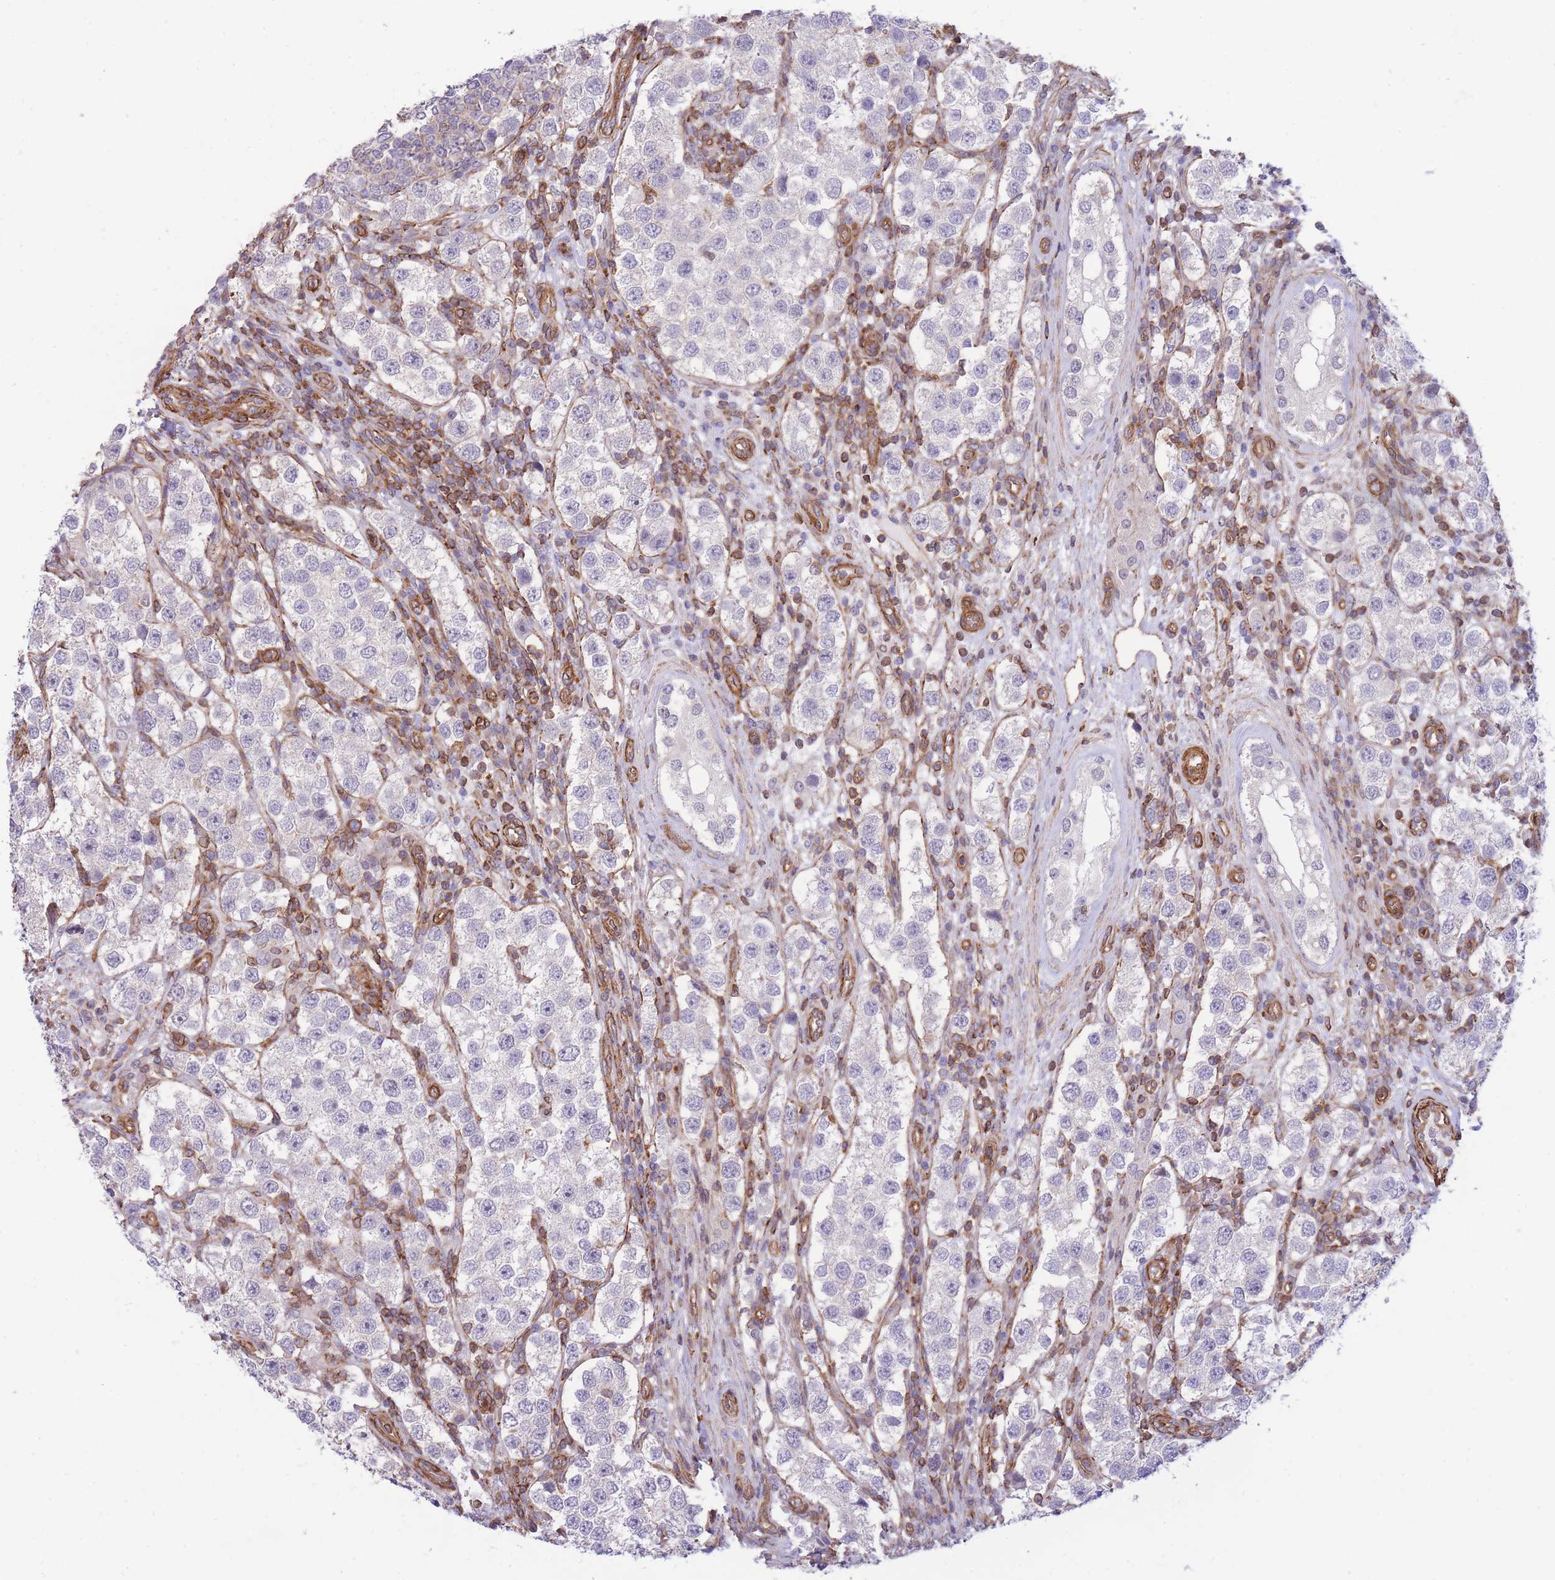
{"staining": {"intensity": "negative", "quantity": "none", "location": "none"}, "tissue": "testis cancer", "cell_type": "Tumor cells", "image_type": "cancer", "snomed": [{"axis": "morphology", "description": "Seminoma, NOS"}, {"axis": "topography", "description": "Testis"}], "caption": "A micrograph of testis seminoma stained for a protein shows no brown staining in tumor cells. Brightfield microscopy of immunohistochemistry (IHC) stained with DAB (3,3'-diaminobenzidine) (brown) and hematoxylin (blue), captured at high magnification.", "gene": "CDC25B", "patient": {"sex": "male", "age": 37}}